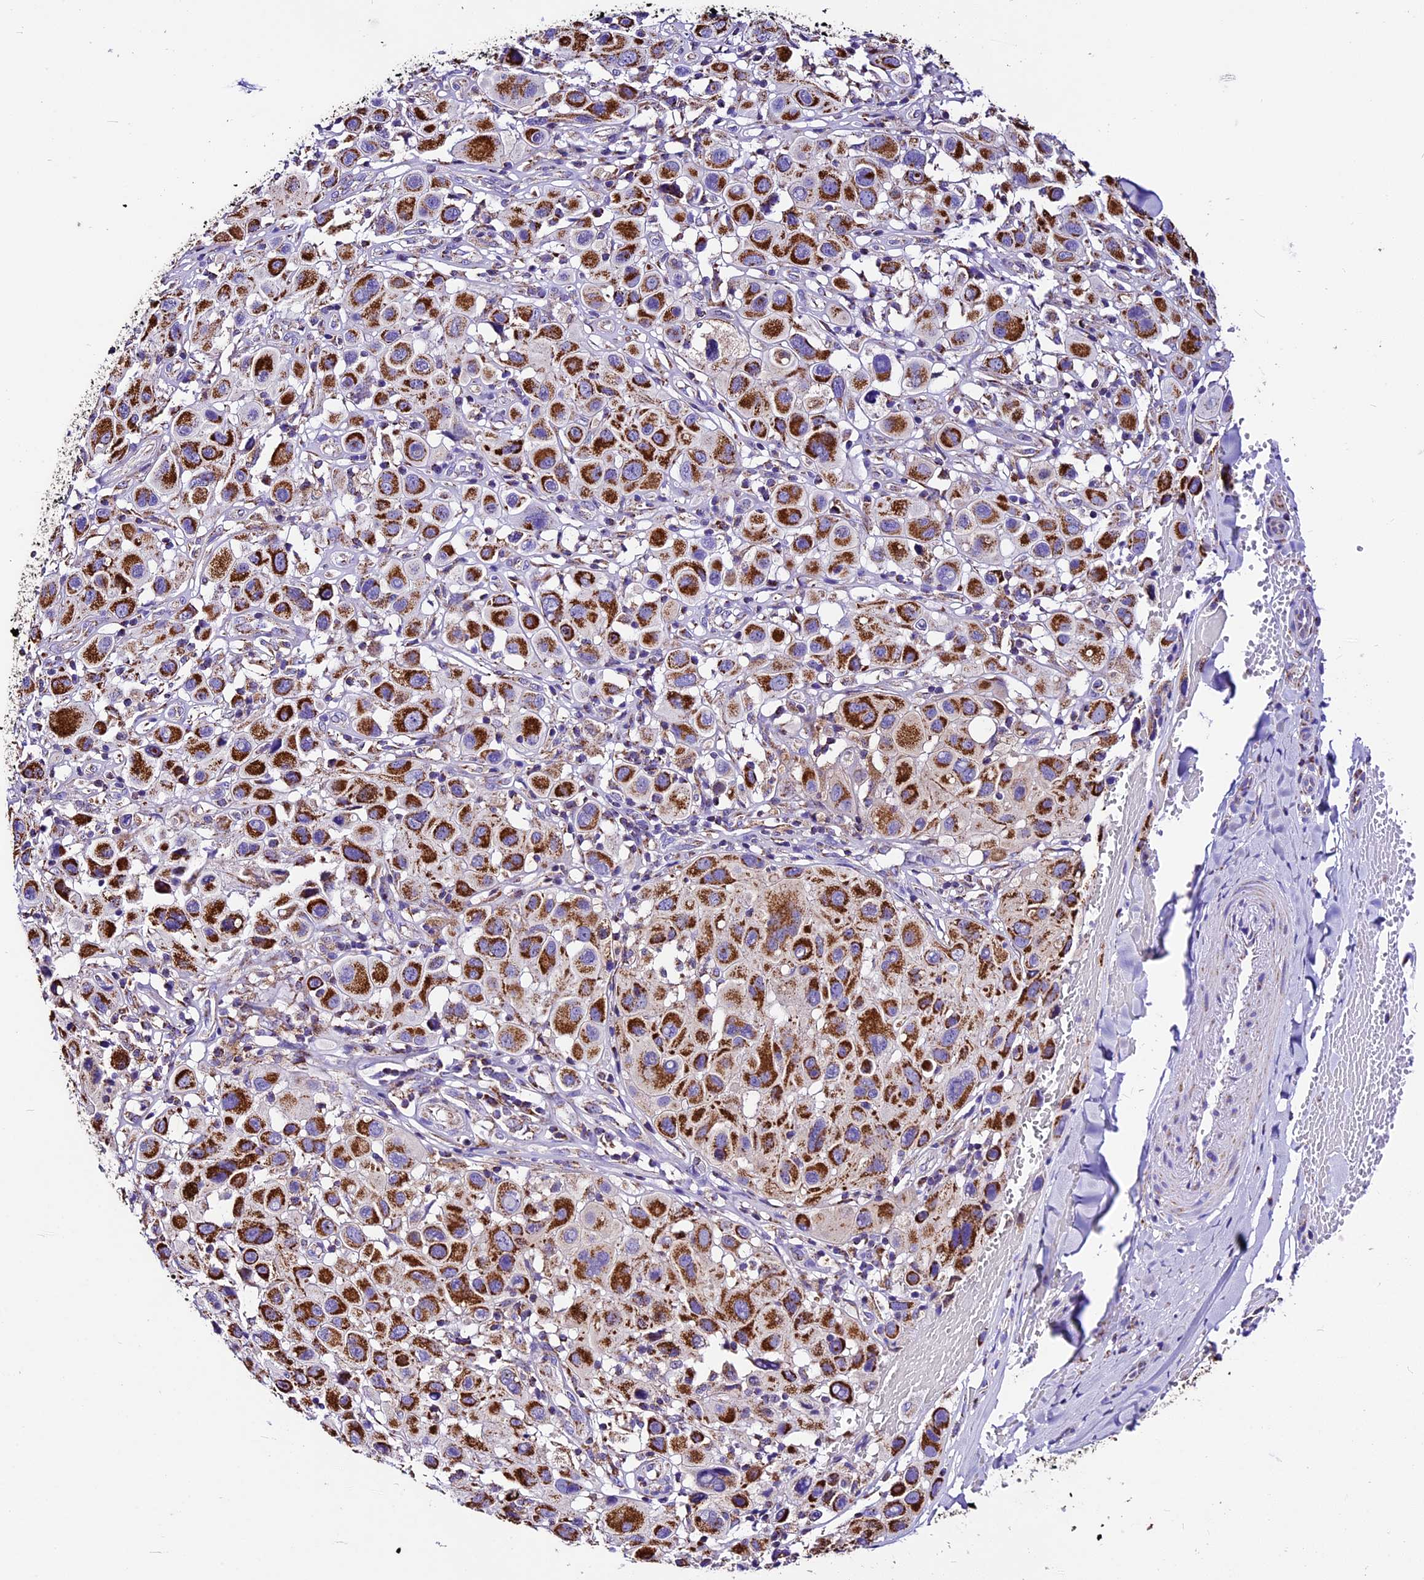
{"staining": {"intensity": "strong", "quantity": ">75%", "location": "cytoplasmic/membranous"}, "tissue": "melanoma", "cell_type": "Tumor cells", "image_type": "cancer", "snomed": [{"axis": "morphology", "description": "Malignant melanoma, Metastatic site"}, {"axis": "topography", "description": "Skin"}], "caption": "High-magnification brightfield microscopy of malignant melanoma (metastatic site) stained with DAB (3,3'-diaminobenzidine) (brown) and counterstained with hematoxylin (blue). tumor cells exhibit strong cytoplasmic/membranous staining is present in approximately>75% of cells. Using DAB (brown) and hematoxylin (blue) stains, captured at high magnification using brightfield microscopy.", "gene": "DCAF5", "patient": {"sex": "male", "age": 41}}